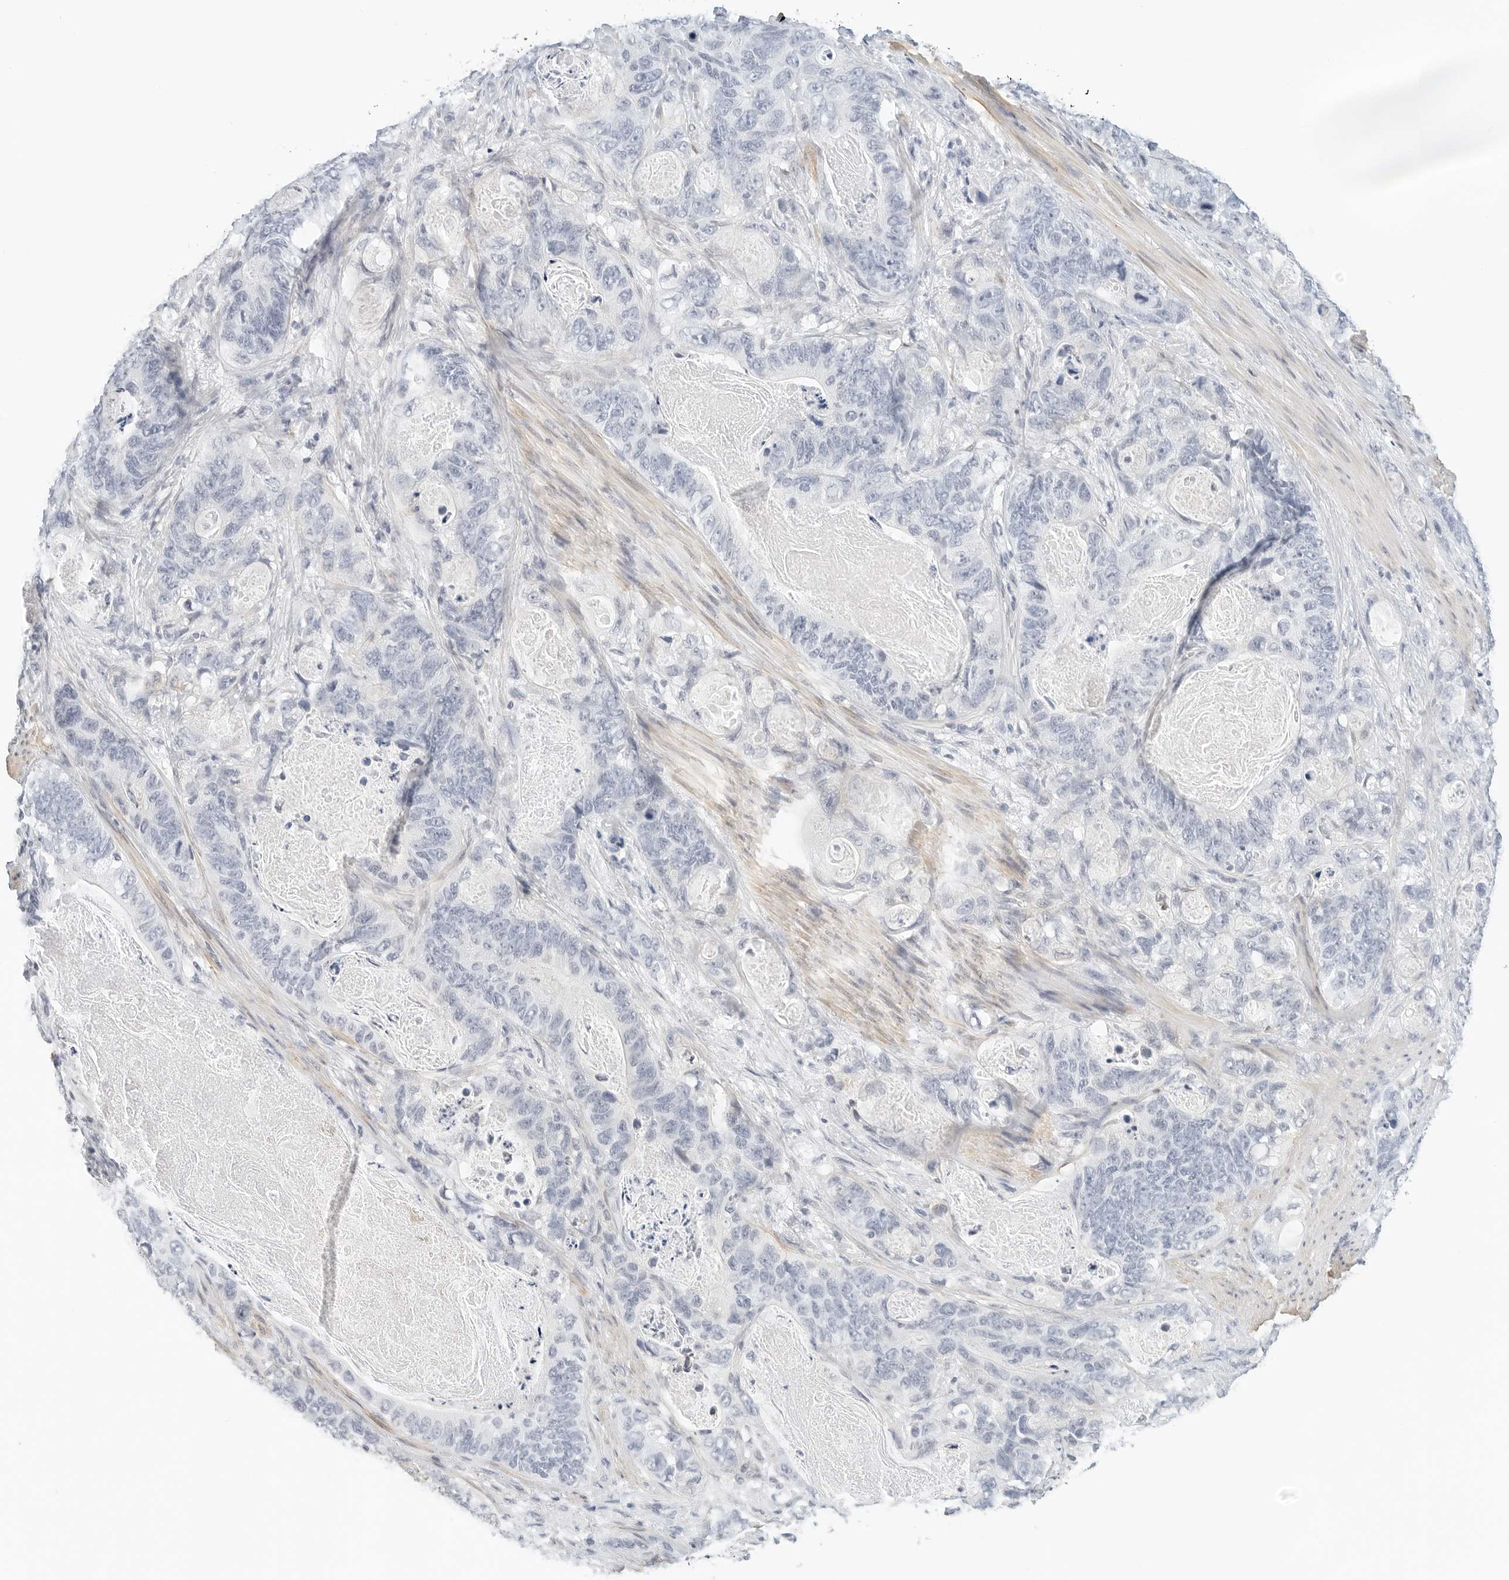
{"staining": {"intensity": "negative", "quantity": "none", "location": "none"}, "tissue": "stomach cancer", "cell_type": "Tumor cells", "image_type": "cancer", "snomed": [{"axis": "morphology", "description": "Normal tissue, NOS"}, {"axis": "morphology", "description": "Adenocarcinoma, NOS"}, {"axis": "topography", "description": "Stomach"}], "caption": "The immunohistochemistry histopathology image has no significant staining in tumor cells of stomach adenocarcinoma tissue.", "gene": "PKDCC", "patient": {"sex": "female", "age": 89}}